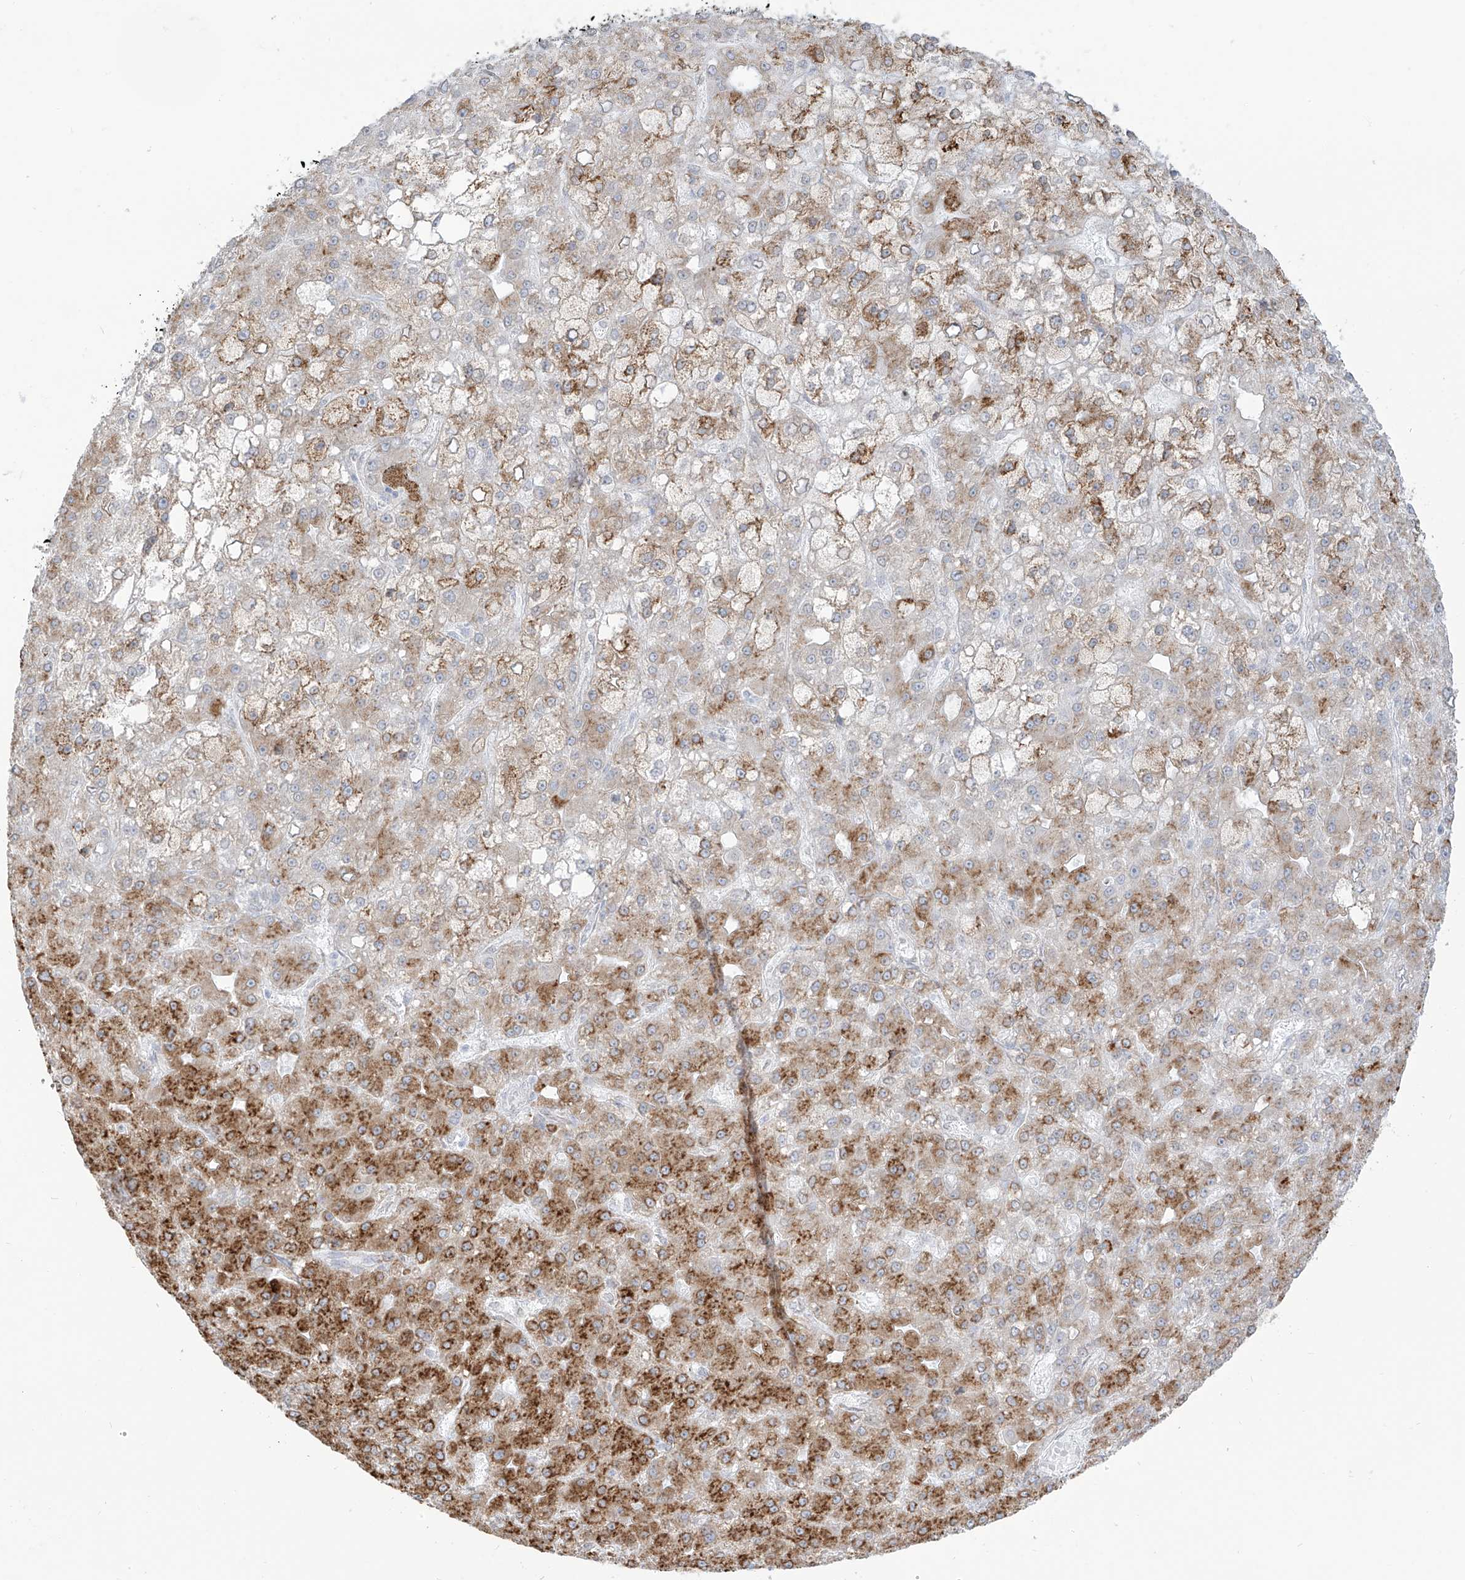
{"staining": {"intensity": "moderate", "quantity": "25%-75%", "location": "cytoplasmic/membranous"}, "tissue": "liver cancer", "cell_type": "Tumor cells", "image_type": "cancer", "snomed": [{"axis": "morphology", "description": "Carcinoma, Hepatocellular, NOS"}, {"axis": "topography", "description": "Liver"}], "caption": "Liver cancer (hepatocellular carcinoma) stained for a protein (brown) demonstrates moderate cytoplasmic/membranous positive positivity in approximately 25%-75% of tumor cells.", "gene": "LRRC59", "patient": {"sex": "male", "age": 67}}